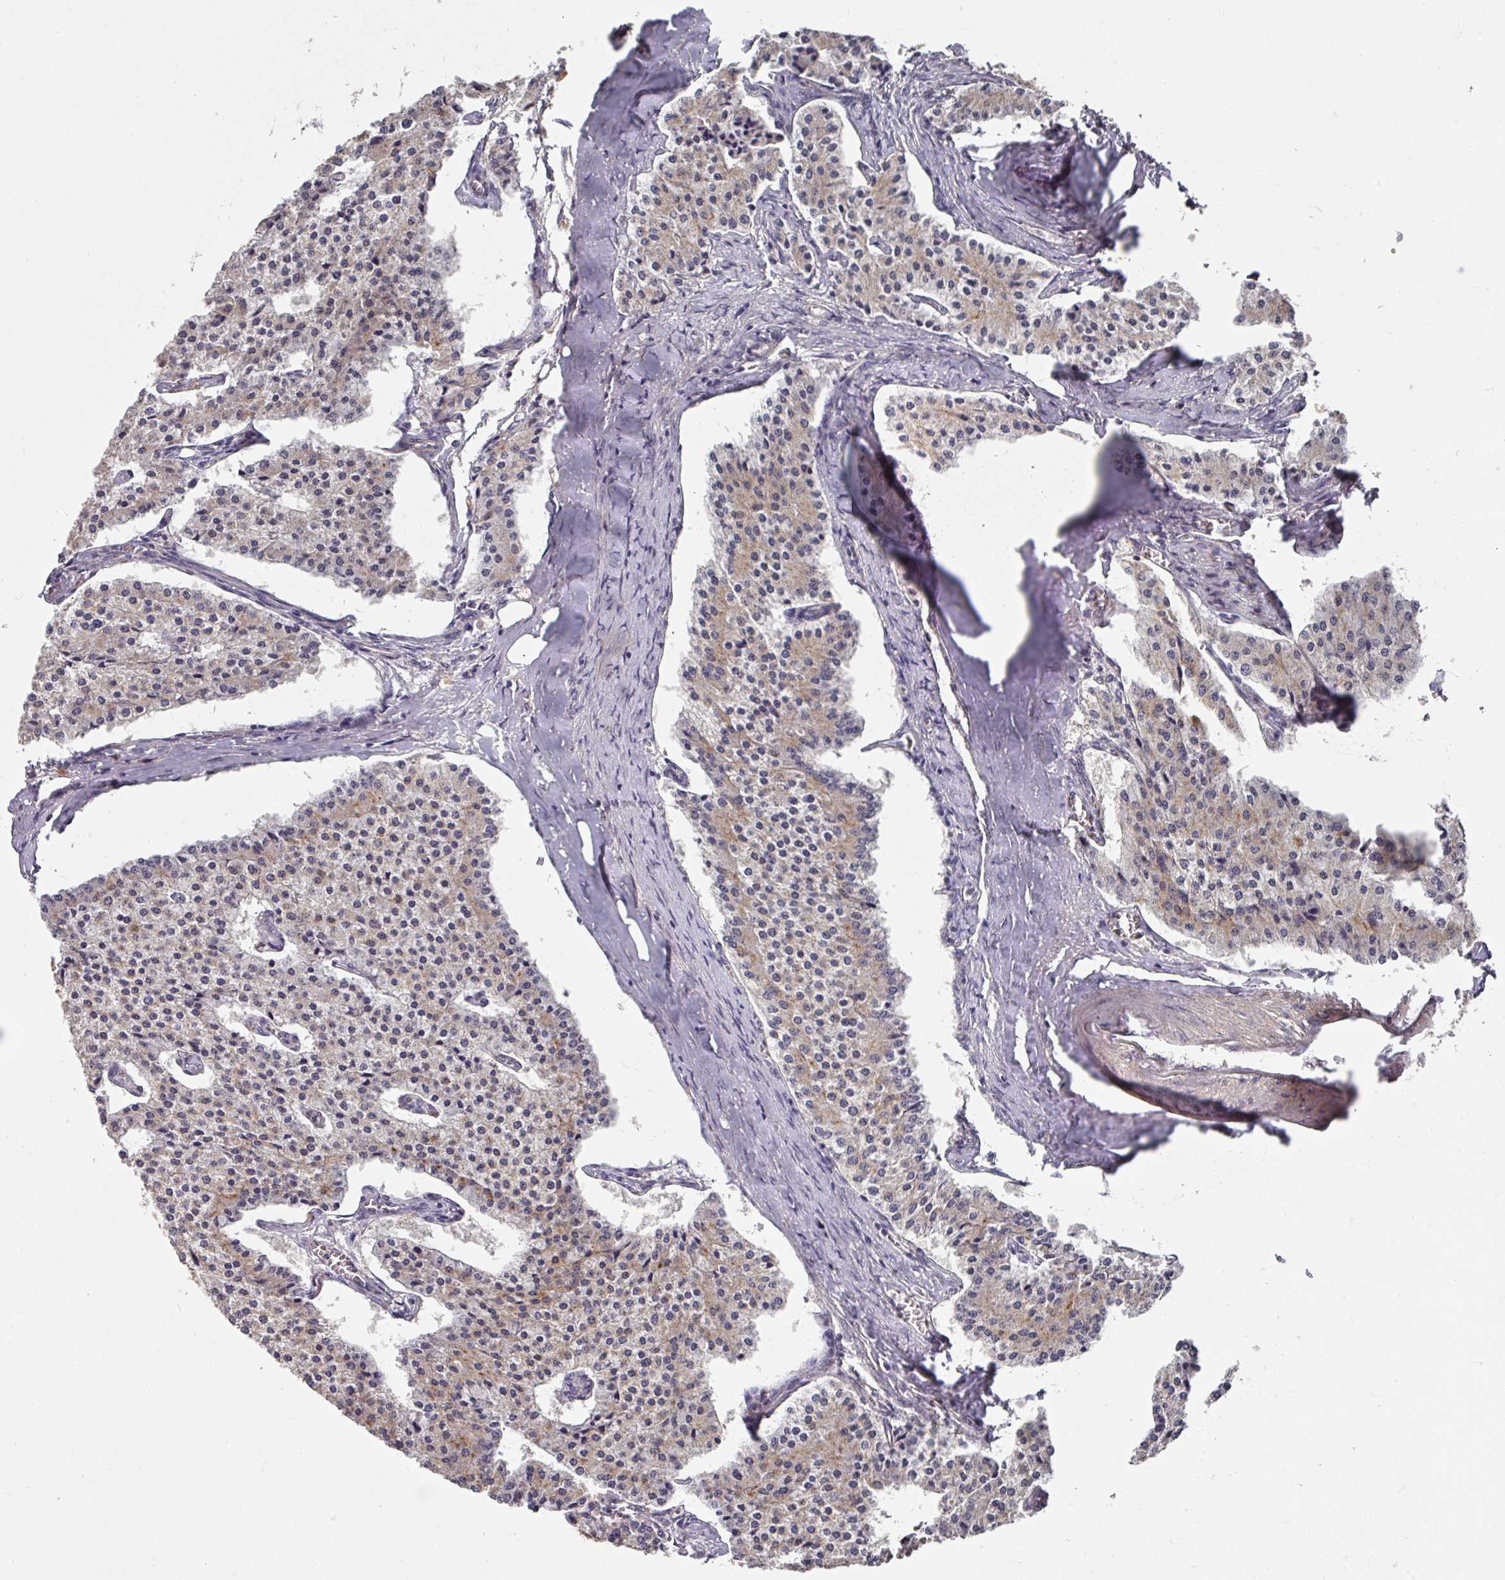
{"staining": {"intensity": "weak", "quantity": "25%-75%", "location": "cytoplasmic/membranous"}, "tissue": "carcinoid", "cell_type": "Tumor cells", "image_type": "cancer", "snomed": [{"axis": "morphology", "description": "Carcinoid, malignant, NOS"}, {"axis": "topography", "description": "Colon"}], "caption": "Human carcinoid stained with a protein marker exhibits weak staining in tumor cells.", "gene": "EXTL3", "patient": {"sex": "female", "age": 52}}